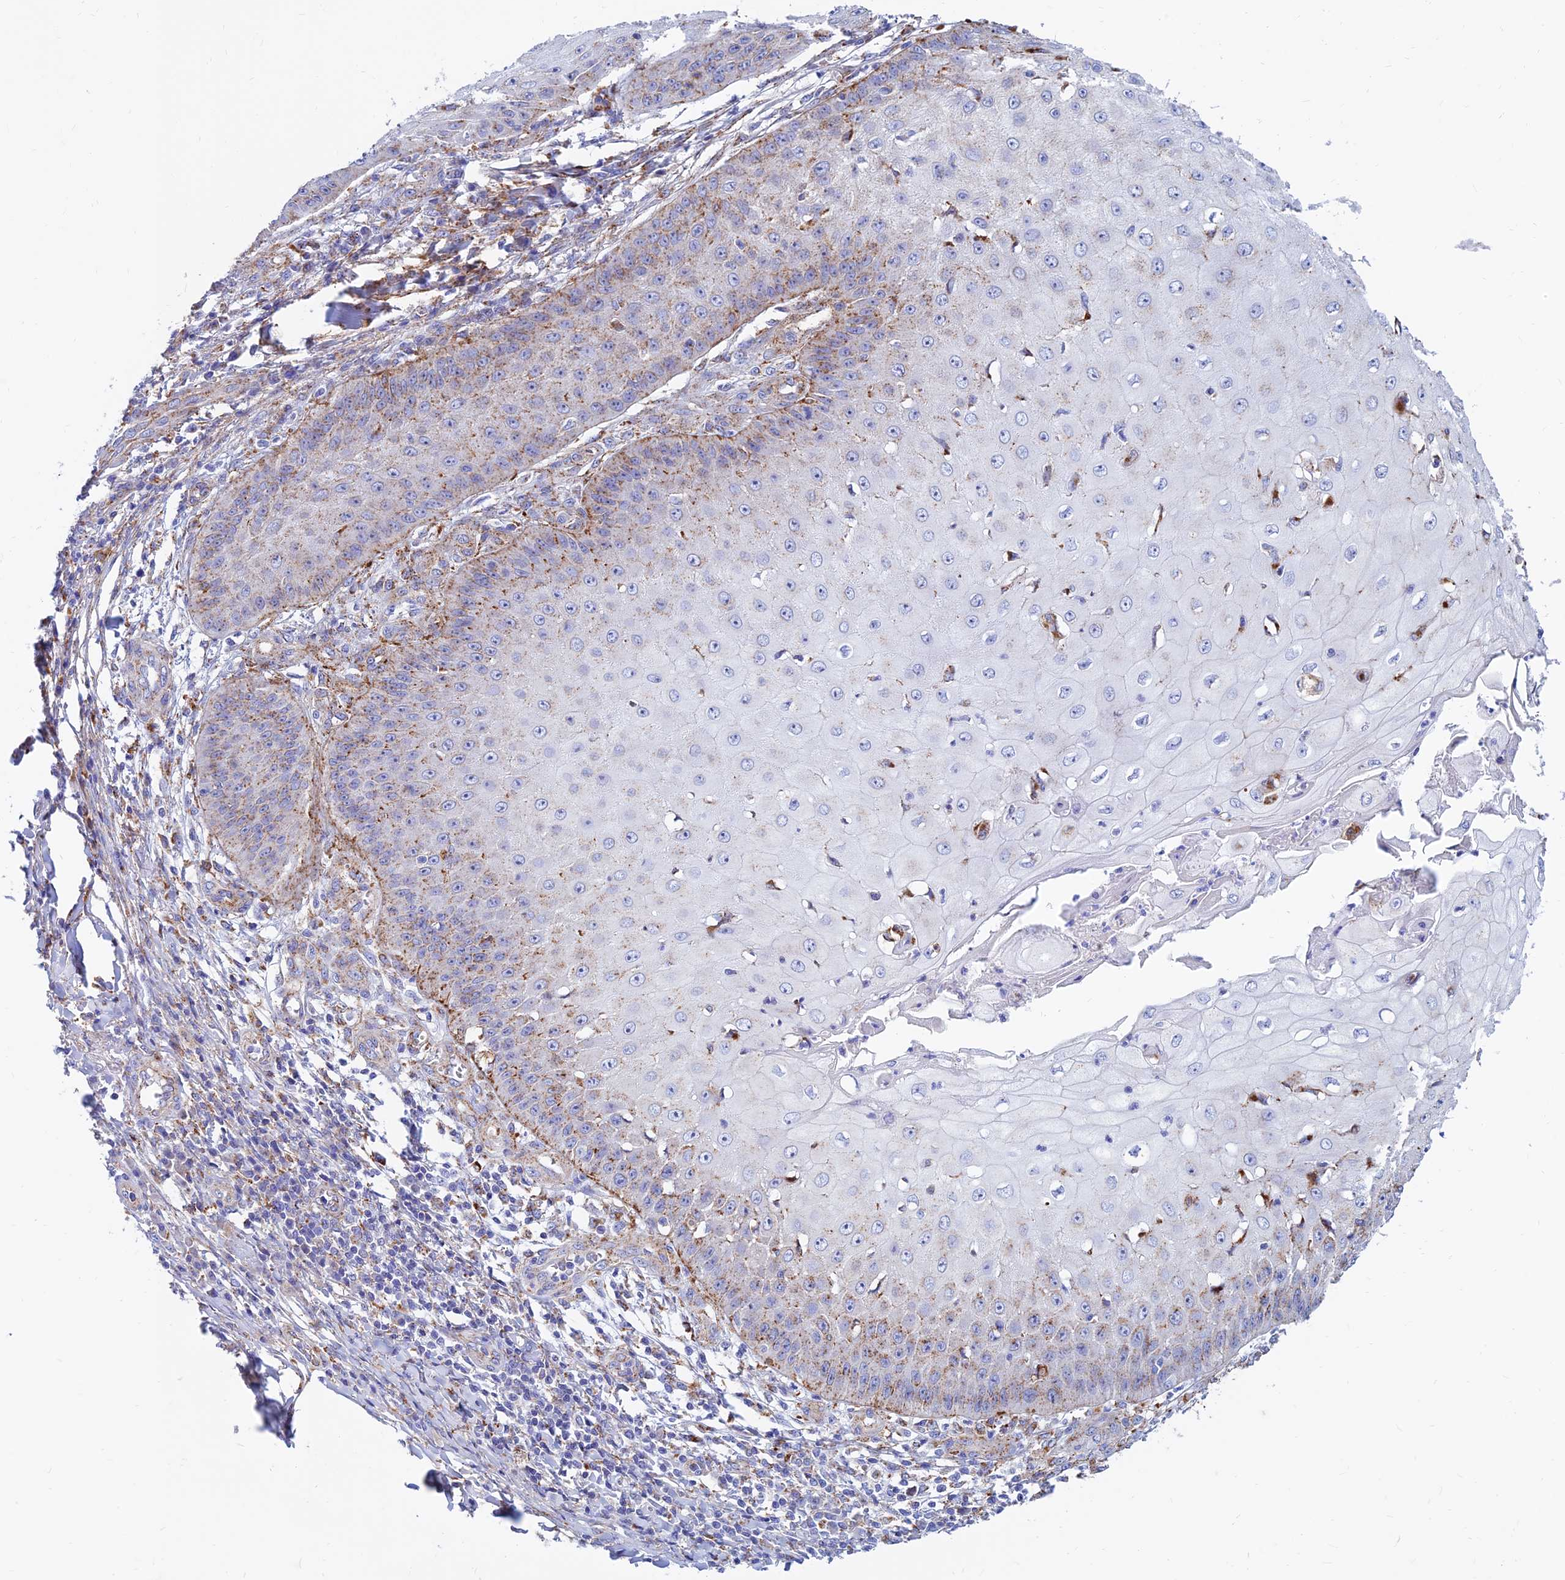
{"staining": {"intensity": "moderate", "quantity": "<25%", "location": "cytoplasmic/membranous"}, "tissue": "skin cancer", "cell_type": "Tumor cells", "image_type": "cancer", "snomed": [{"axis": "morphology", "description": "Squamous cell carcinoma, NOS"}, {"axis": "topography", "description": "Skin"}], "caption": "Immunohistochemical staining of skin cancer (squamous cell carcinoma) displays low levels of moderate cytoplasmic/membranous protein expression in approximately <25% of tumor cells.", "gene": "SPNS1", "patient": {"sex": "male", "age": 70}}